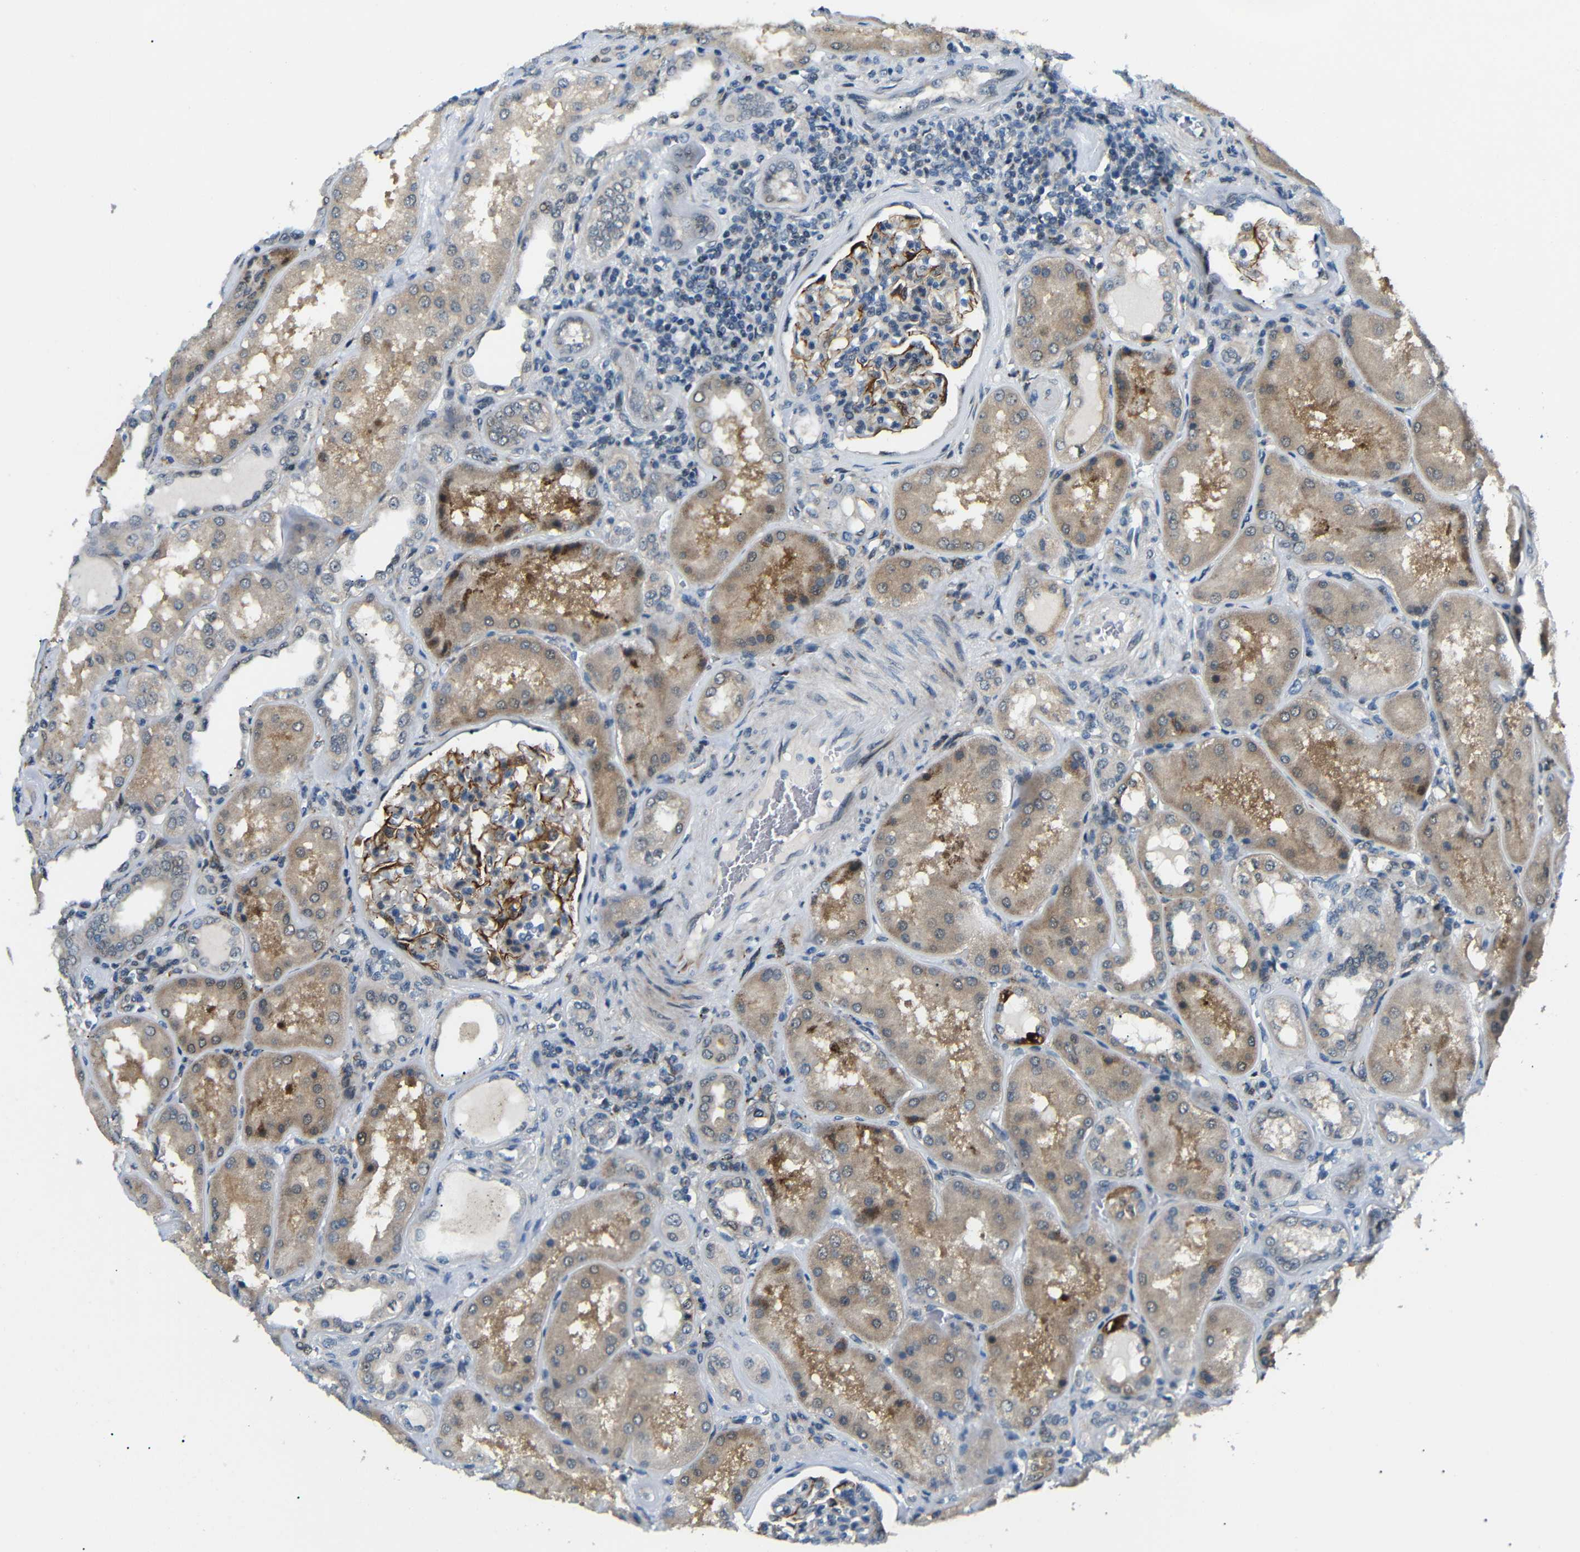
{"staining": {"intensity": "strong", "quantity": "25%-75%", "location": "cytoplasmic/membranous"}, "tissue": "kidney", "cell_type": "Cells in glomeruli", "image_type": "normal", "snomed": [{"axis": "morphology", "description": "Normal tissue, NOS"}, {"axis": "topography", "description": "Kidney"}], "caption": "Immunohistochemistry (IHC) (DAB (3,3'-diaminobenzidine)) staining of normal kidney reveals strong cytoplasmic/membranous protein expression in about 25%-75% of cells in glomeruli.", "gene": "SYDE1", "patient": {"sex": "female", "age": 56}}